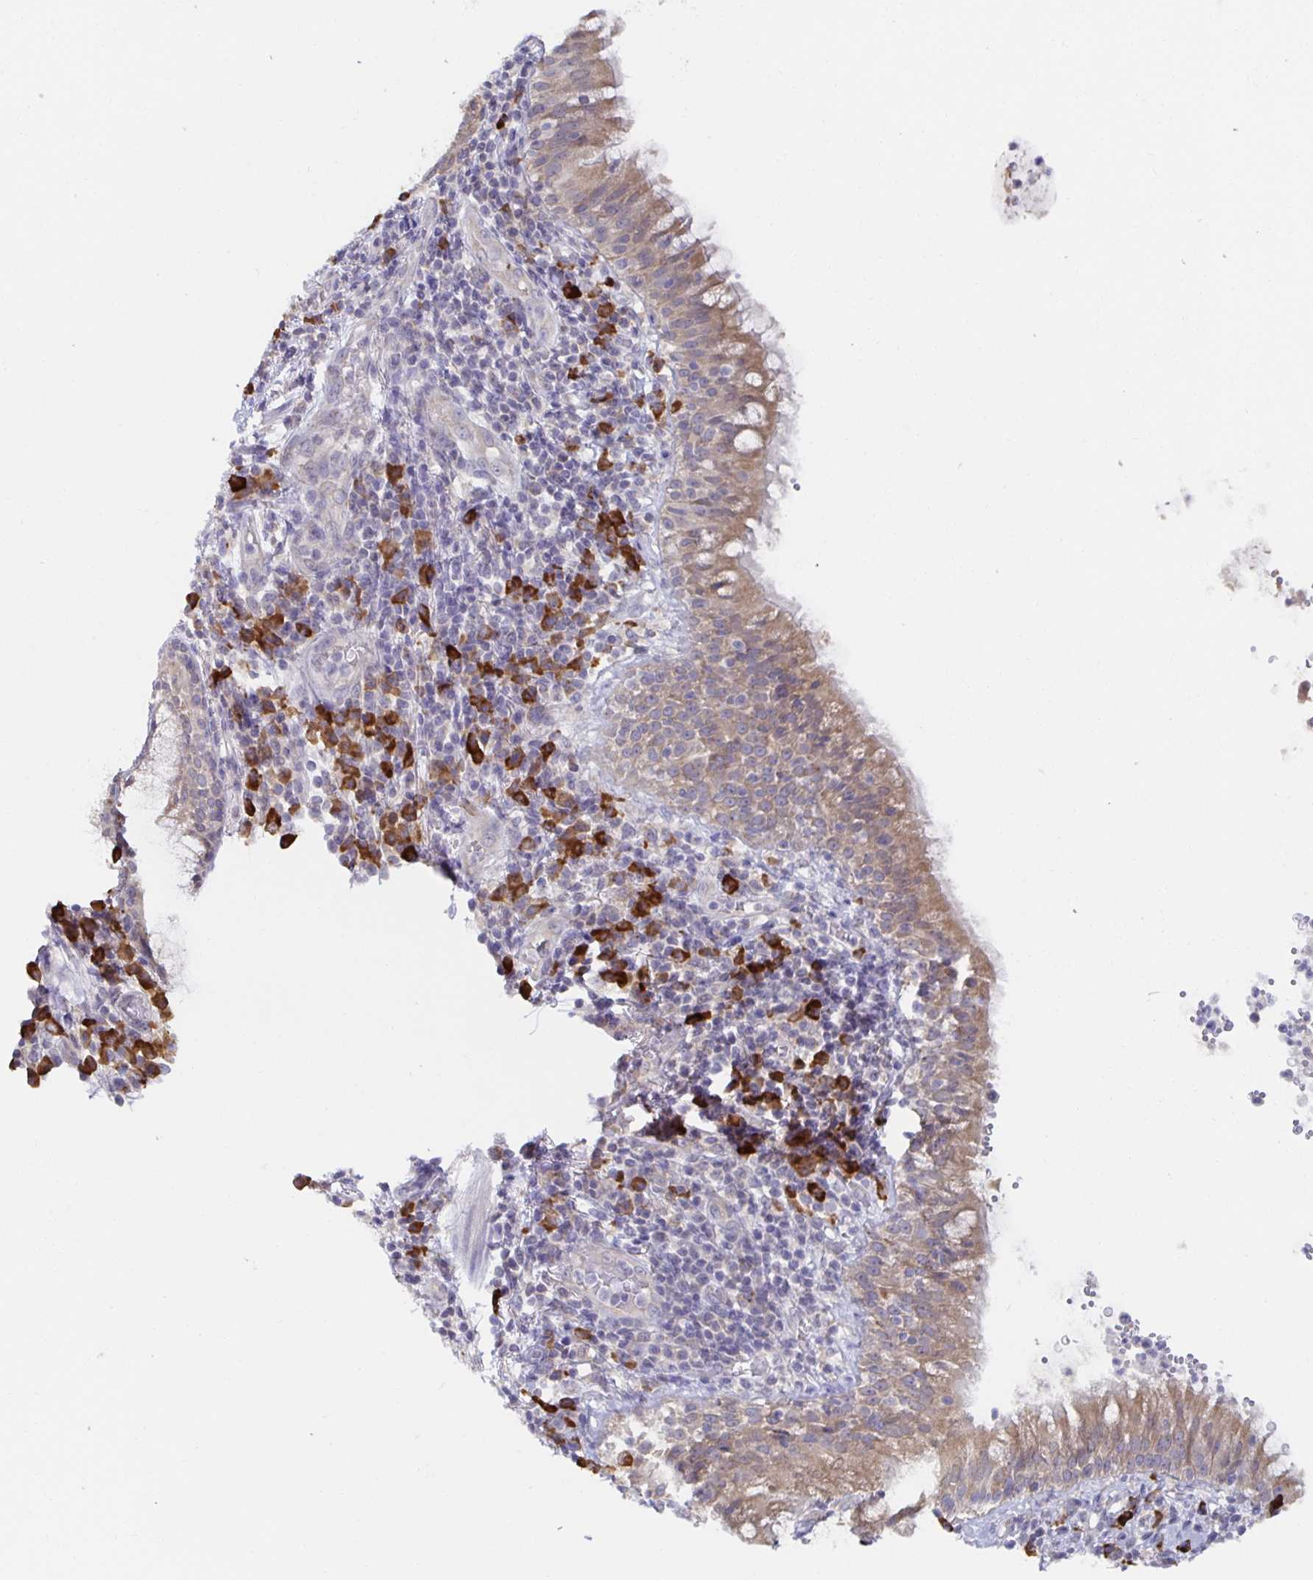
{"staining": {"intensity": "weak", "quantity": ">75%", "location": "cytoplasmic/membranous"}, "tissue": "bronchus", "cell_type": "Respiratory epithelial cells", "image_type": "normal", "snomed": [{"axis": "morphology", "description": "Normal tissue, NOS"}, {"axis": "topography", "description": "Cartilage tissue"}, {"axis": "topography", "description": "Bronchus"}], "caption": "Unremarkable bronchus reveals weak cytoplasmic/membranous positivity in about >75% of respiratory epithelial cells, visualized by immunohistochemistry. (DAB = brown stain, brightfield microscopy at high magnification).", "gene": "BAD", "patient": {"sex": "male", "age": 56}}